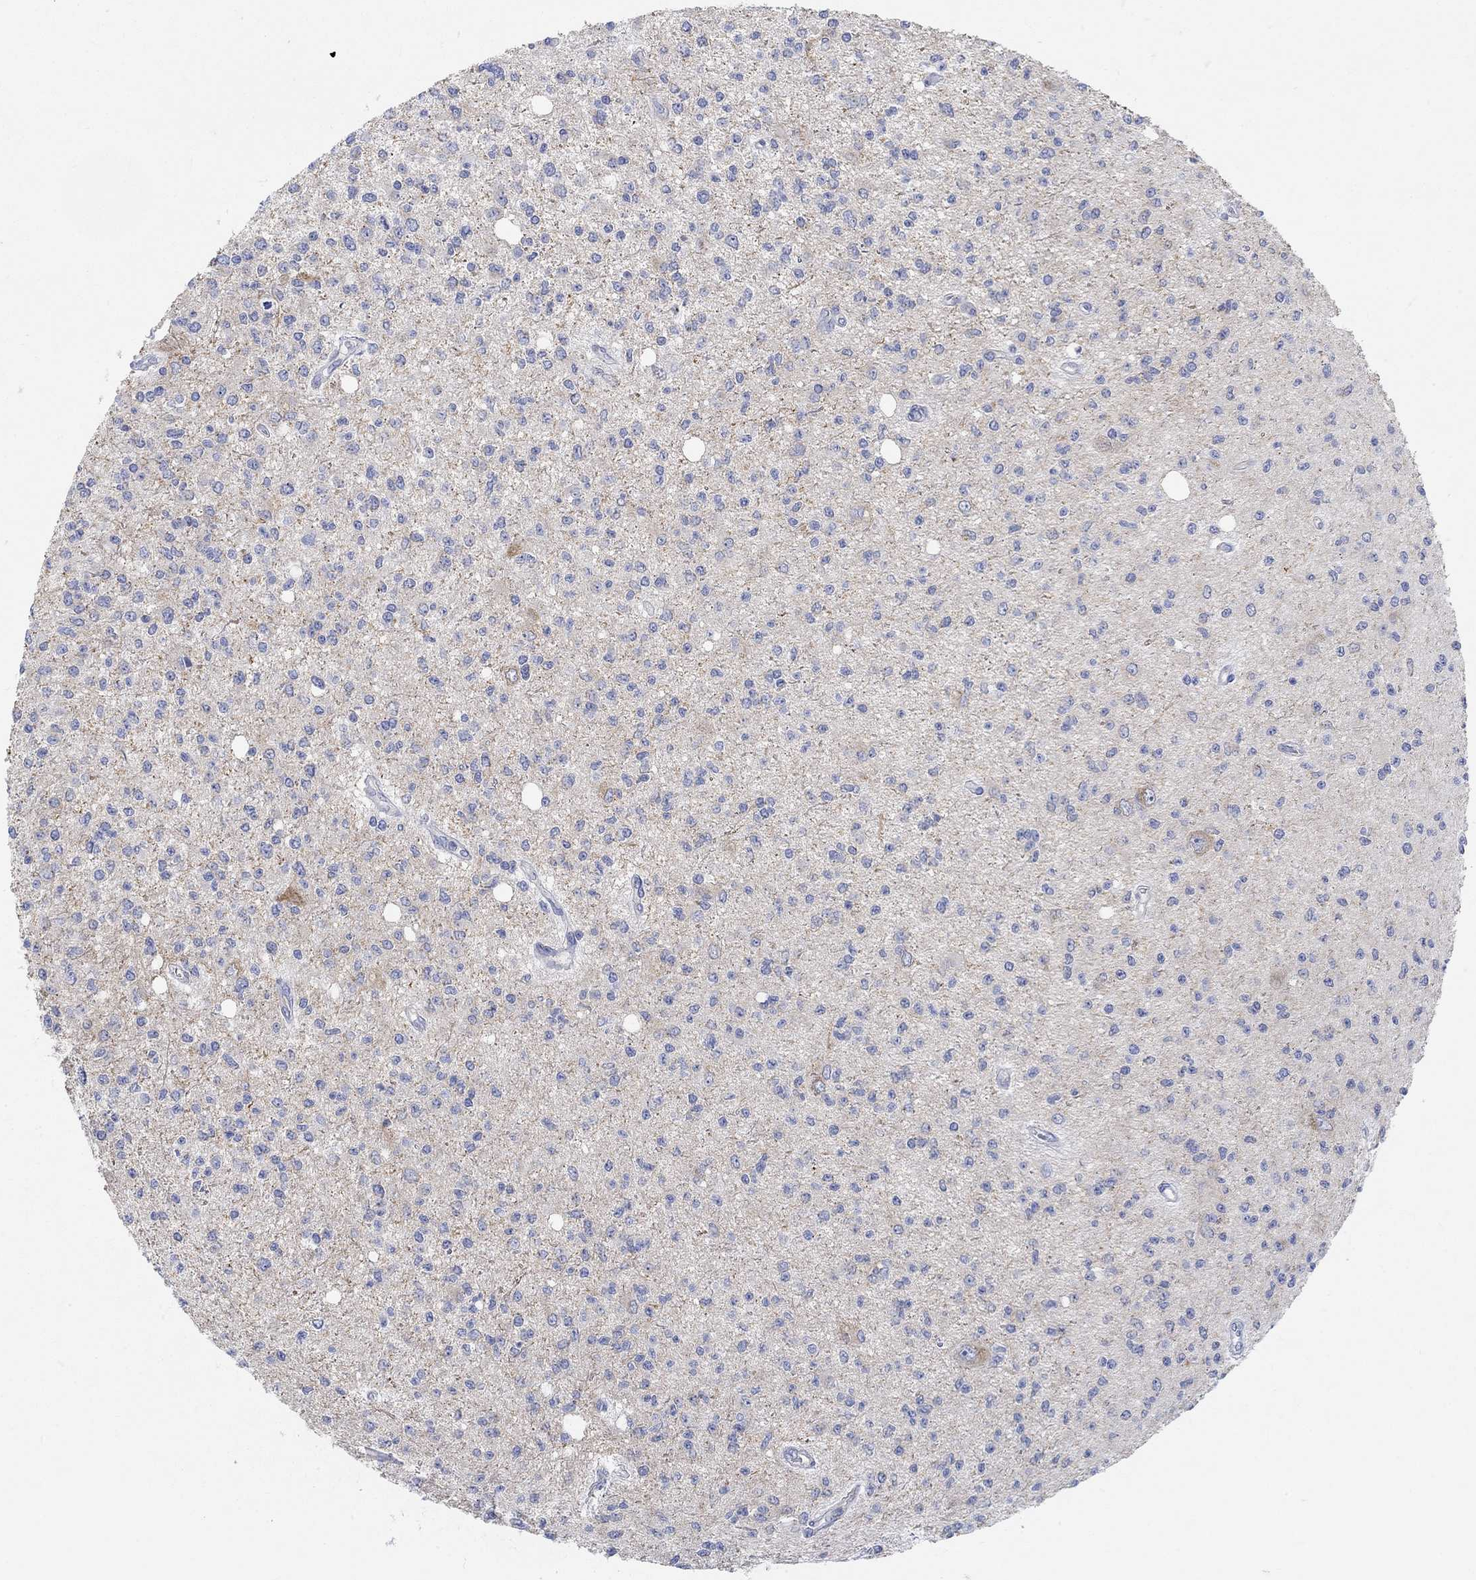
{"staining": {"intensity": "negative", "quantity": "none", "location": "none"}, "tissue": "glioma", "cell_type": "Tumor cells", "image_type": "cancer", "snomed": [{"axis": "morphology", "description": "Glioma, malignant, Low grade"}, {"axis": "topography", "description": "Brain"}], "caption": "Tumor cells are negative for brown protein staining in glioma. (Stains: DAB (3,3'-diaminobenzidine) IHC with hematoxylin counter stain, Microscopy: brightfield microscopy at high magnification).", "gene": "NAV3", "patient": {"sex": "male", "age": 67}}